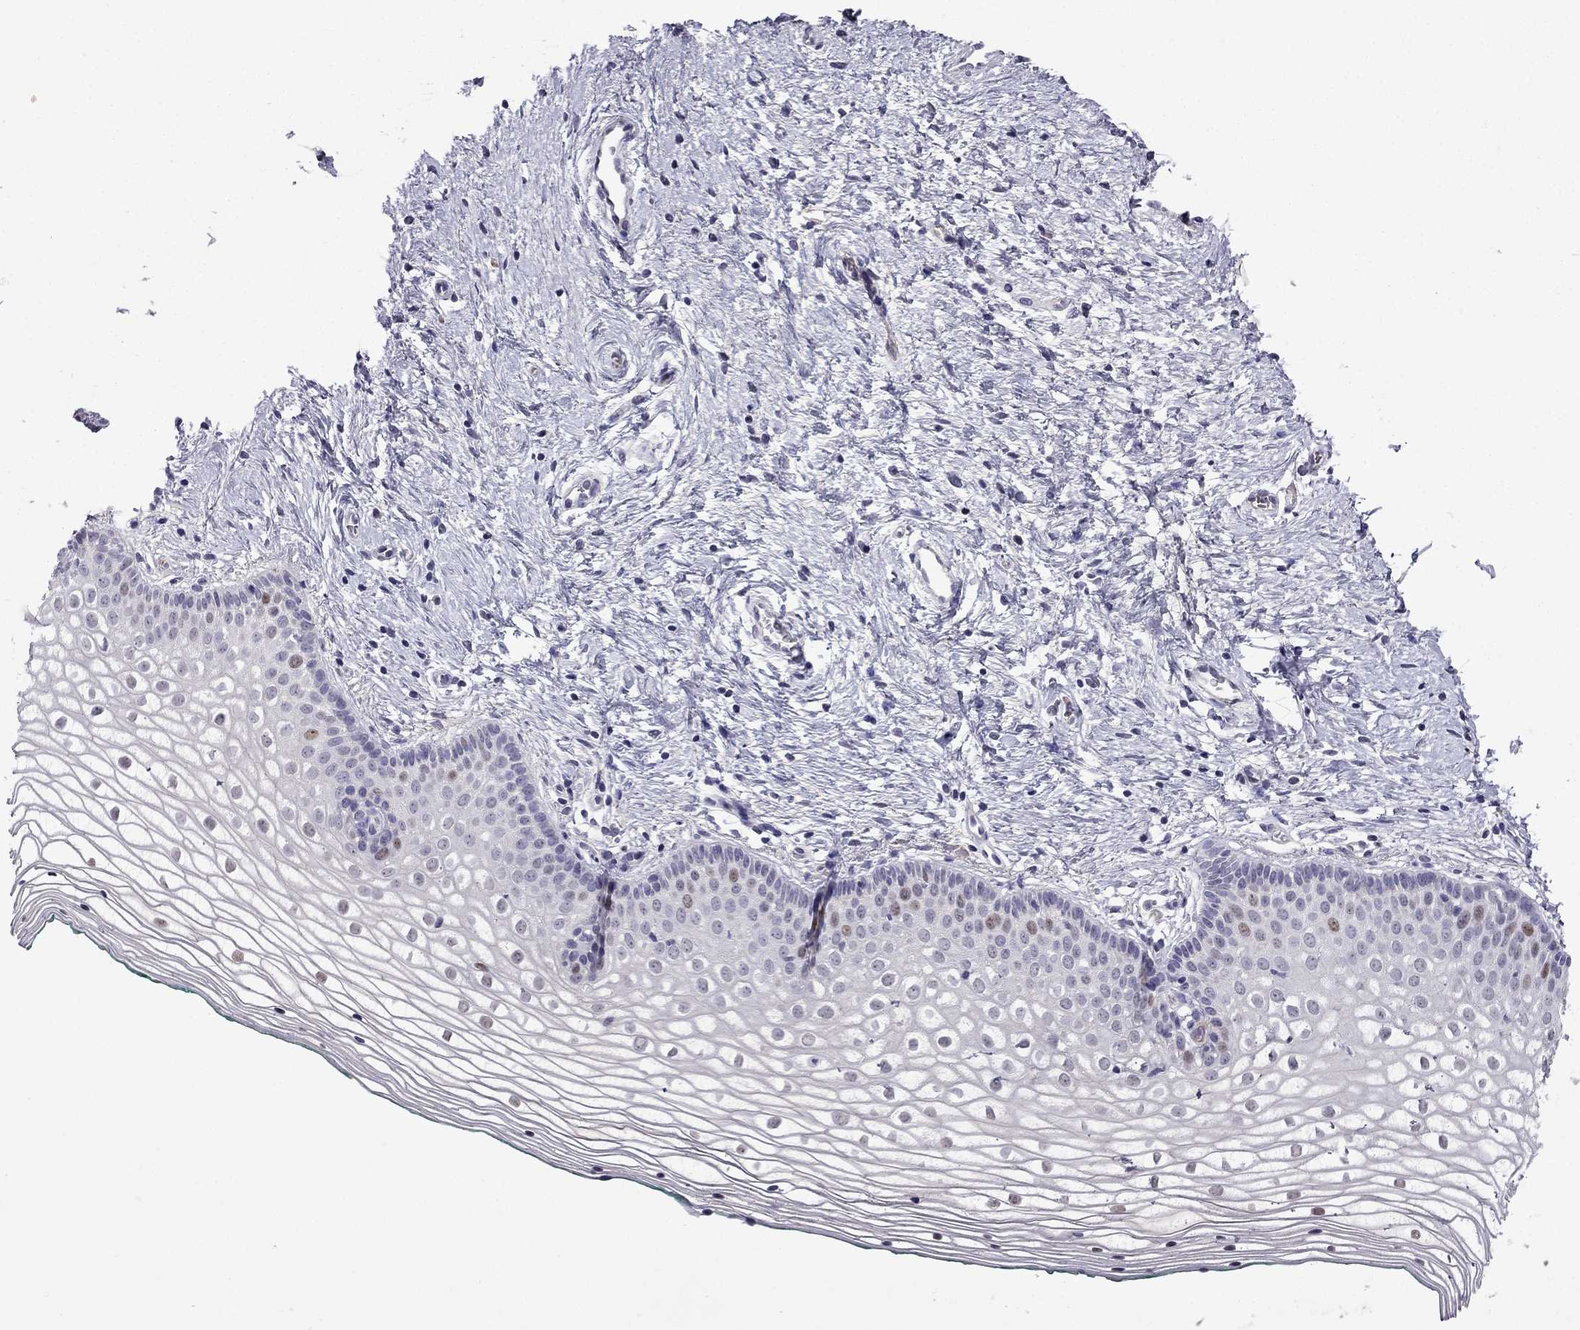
{"staining": {"intensity": "weak", "quantity": "<25%", "location": "nuclear"}, "tissue": "vagina", "cell_type": "Squamous epithelial cells", "image_type": "normal", "snomed": [{"axis": "morphology", "description": "Normal tissue, NOS"}, {"axis": "topography", "description": "Vagina"}], "caption": "DAB immunohistochemical staining of benign vagina shows no significant positivity in squamous epithelial cells.", "gene": "UHRF1", "patient": {"sex": "female", "age": 36}}